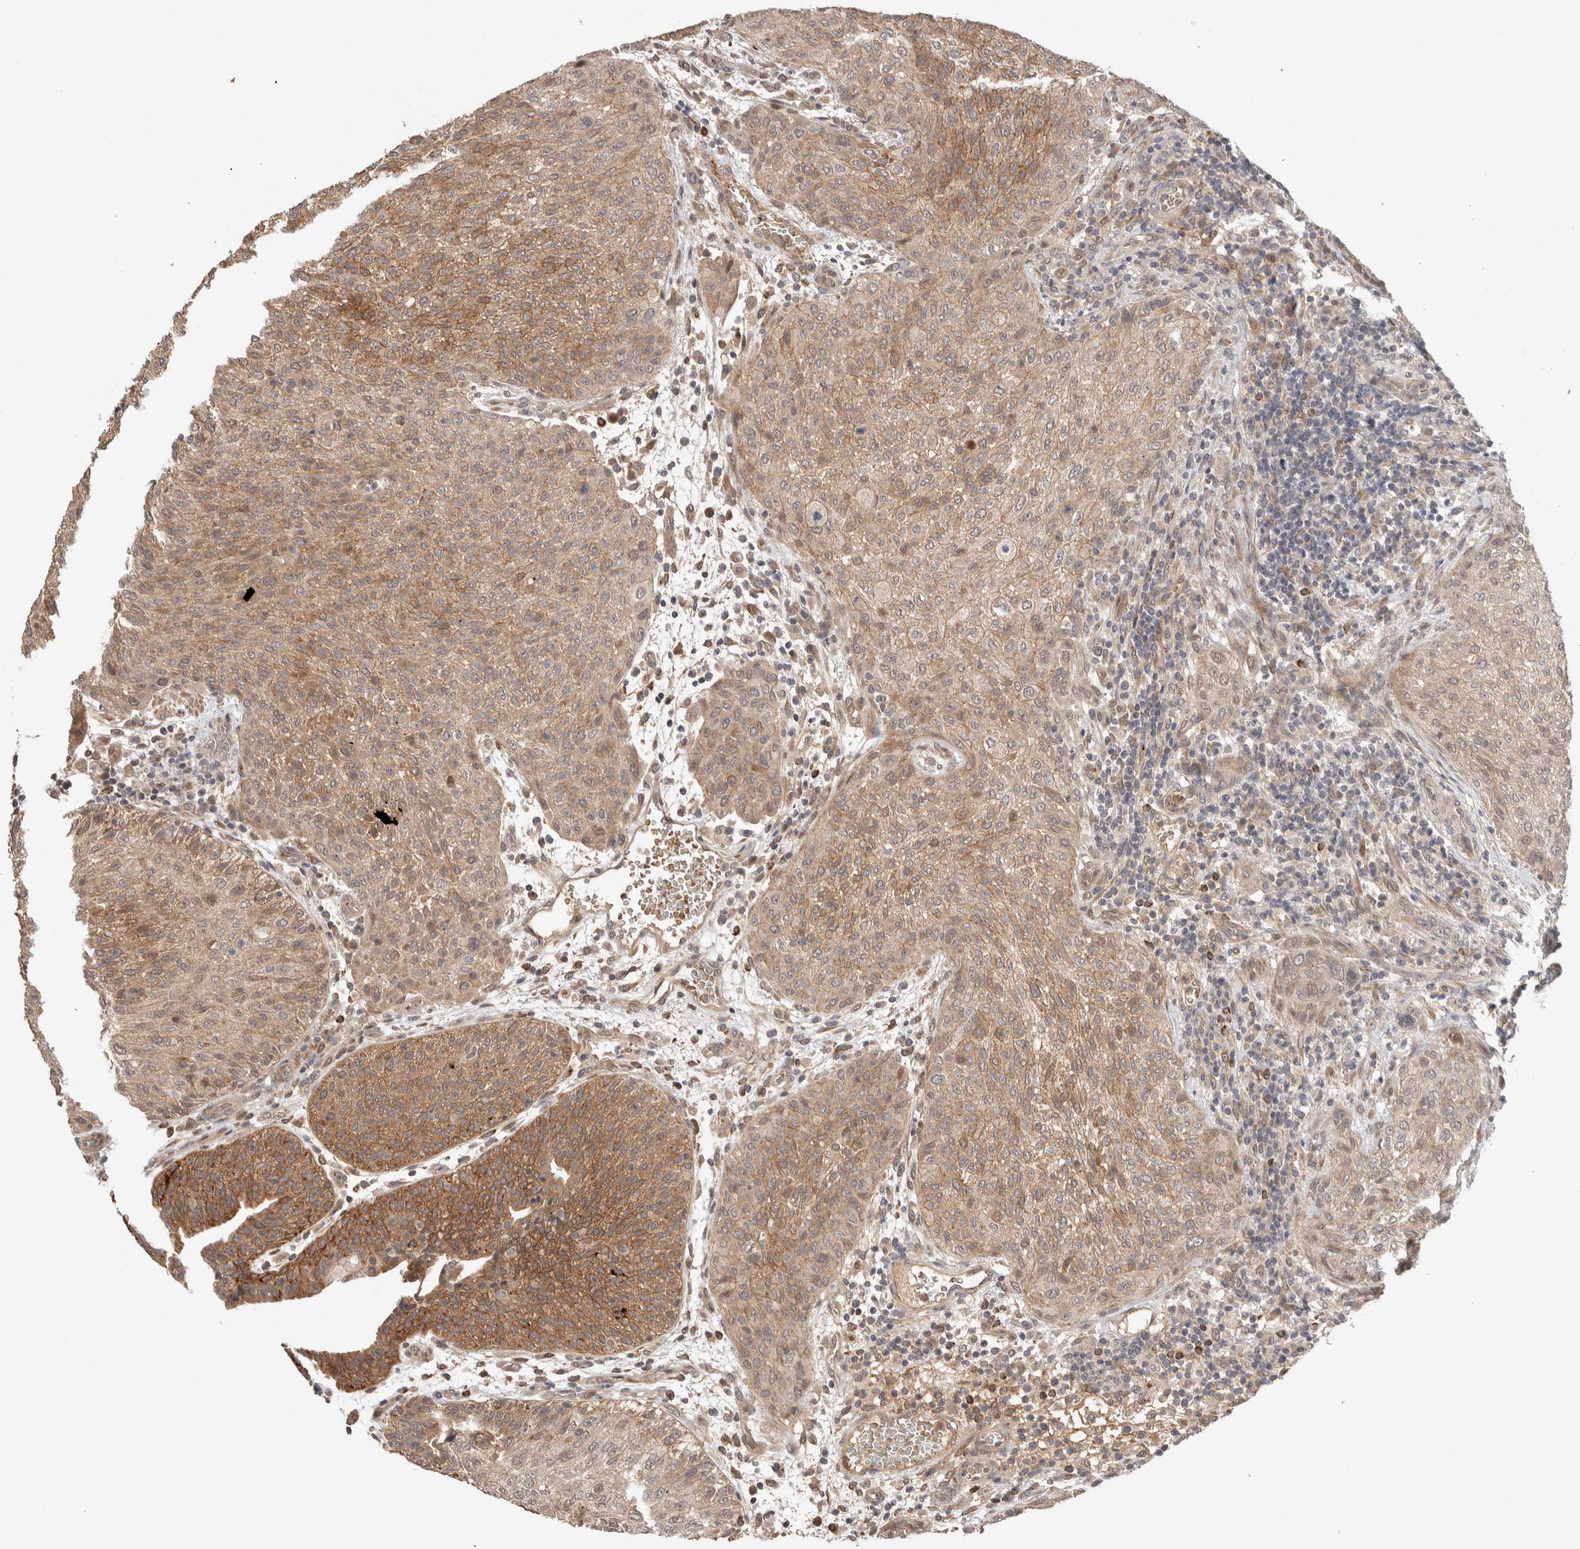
{"staining": {"intensity": "moderate", "quantity": ">75%", "location": "cytoplasmic/membranous"}, "tissue": "urothelial cancer", "cell_type": "Tumor cells", "image_type": "cancer", "snomed": [{"axis": "morphology", "description": "Urothelial carcinoma, Low grade"}, {"axis": "morphology", "description": "Urothelial carcinoma, High grade"}, {"axis": "topography", "description": "Urinary bladder"}], "caption": "Urothelial carcinoma (high-grade) tissue displays moderate cytoplasmic/membranous staining in about >75% of tumor cells, visualized by immunohistochemistry. (DAB (3,3'-diaminobenzidine) IHC, brown staining for protein, blue staining for nuclei).", "gene": "CASK", "patient": {"sex": "male", "age": 35}}